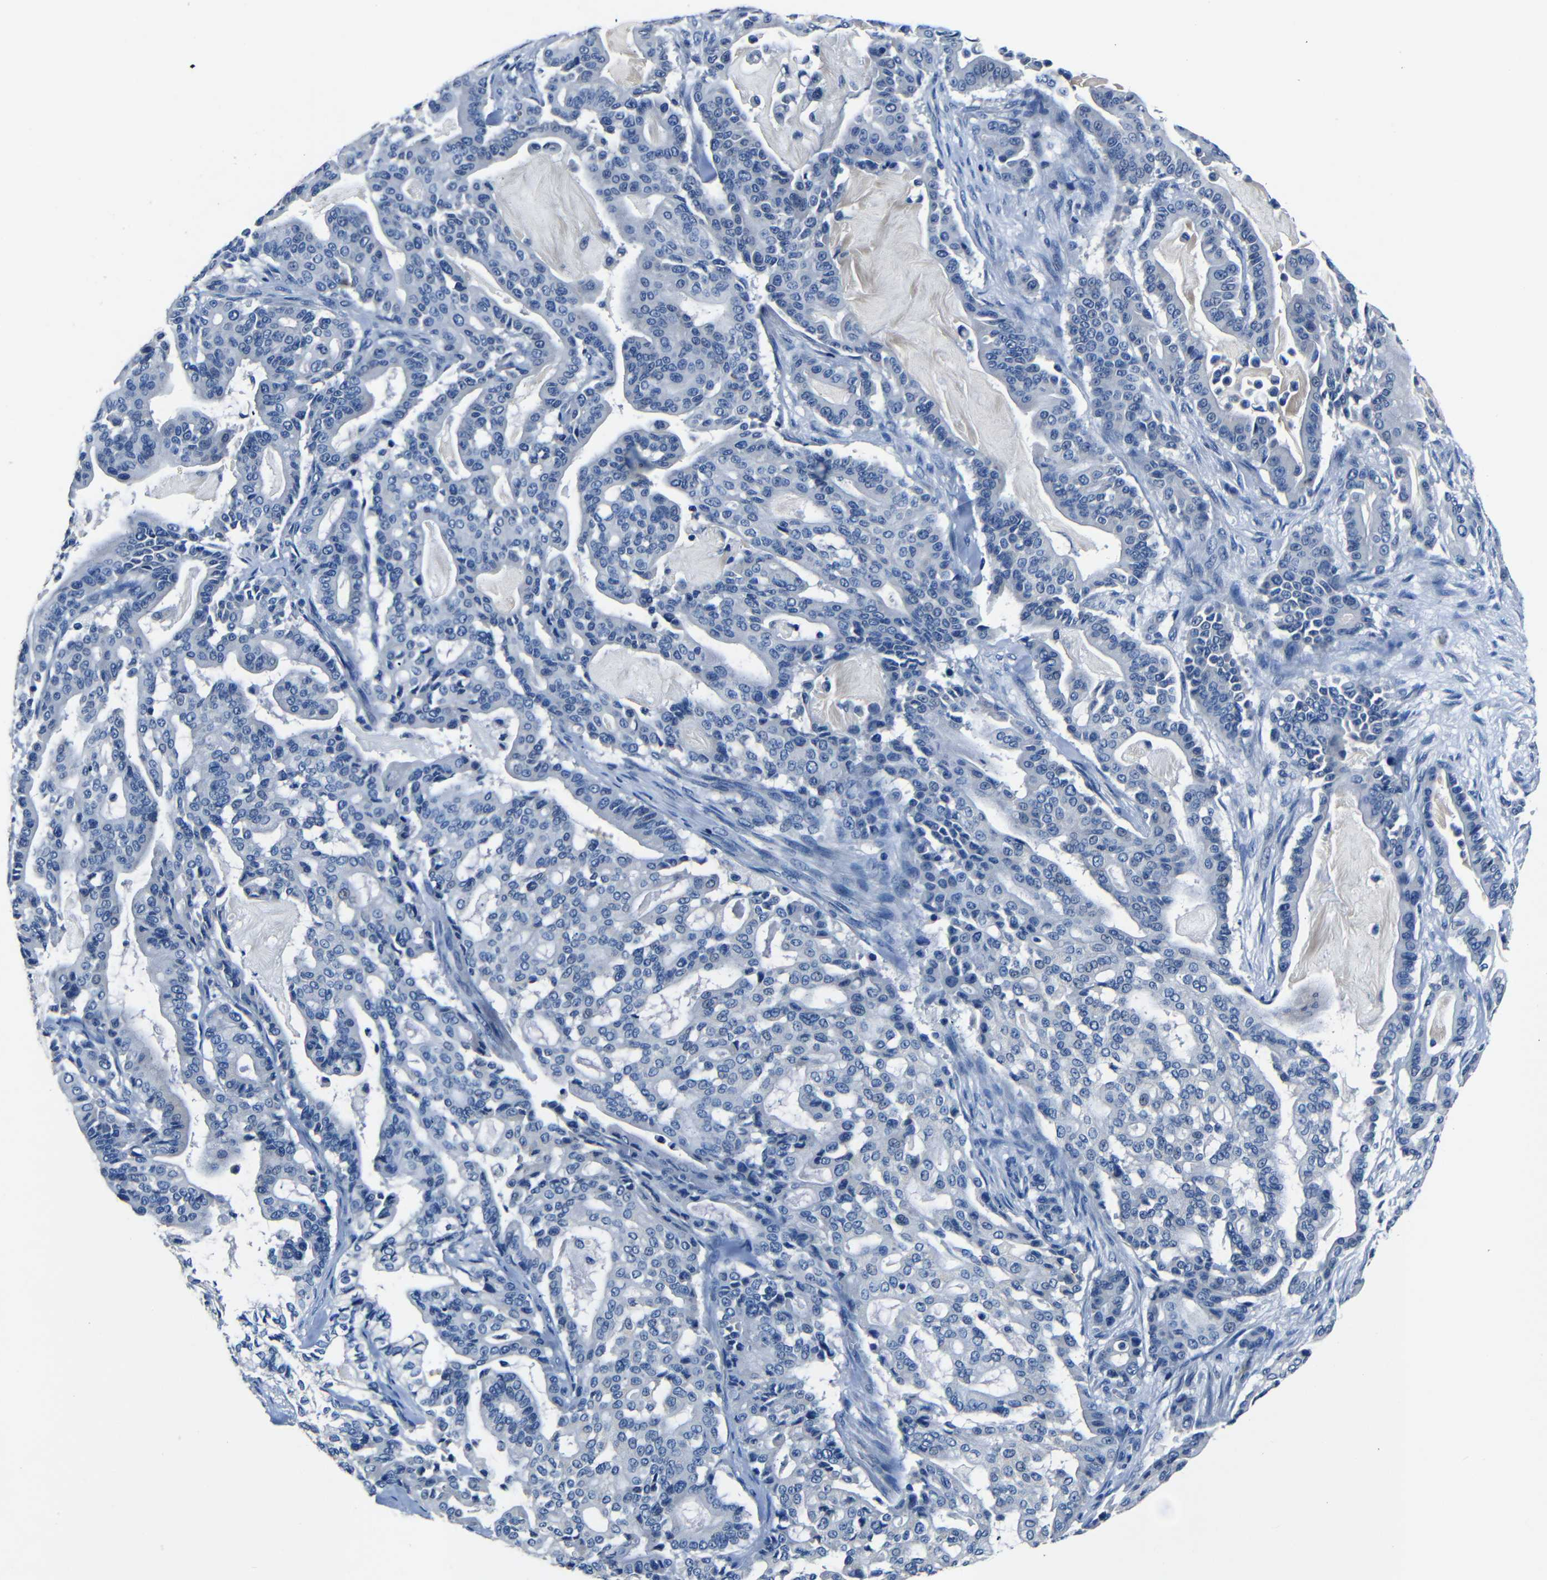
{"staining": {"intensity": "negative", "quantity": "none", "location": "none"}, "tissue": "pancreatic cancer", "cell_type": "Tumor cells", "image_type": "cancer", "snomed": [{"axis": "morphology", "description": "Adenocarcinoma, NOS"}, {"axis": "topography", "description": "Pancreas"}], "caption": "Pancreatic cancer was stained to show a protein in brown. There is no significant expression in tumor cells.", "gene": "NCMAP", "patient": {"sex": "male", "age": 63}}